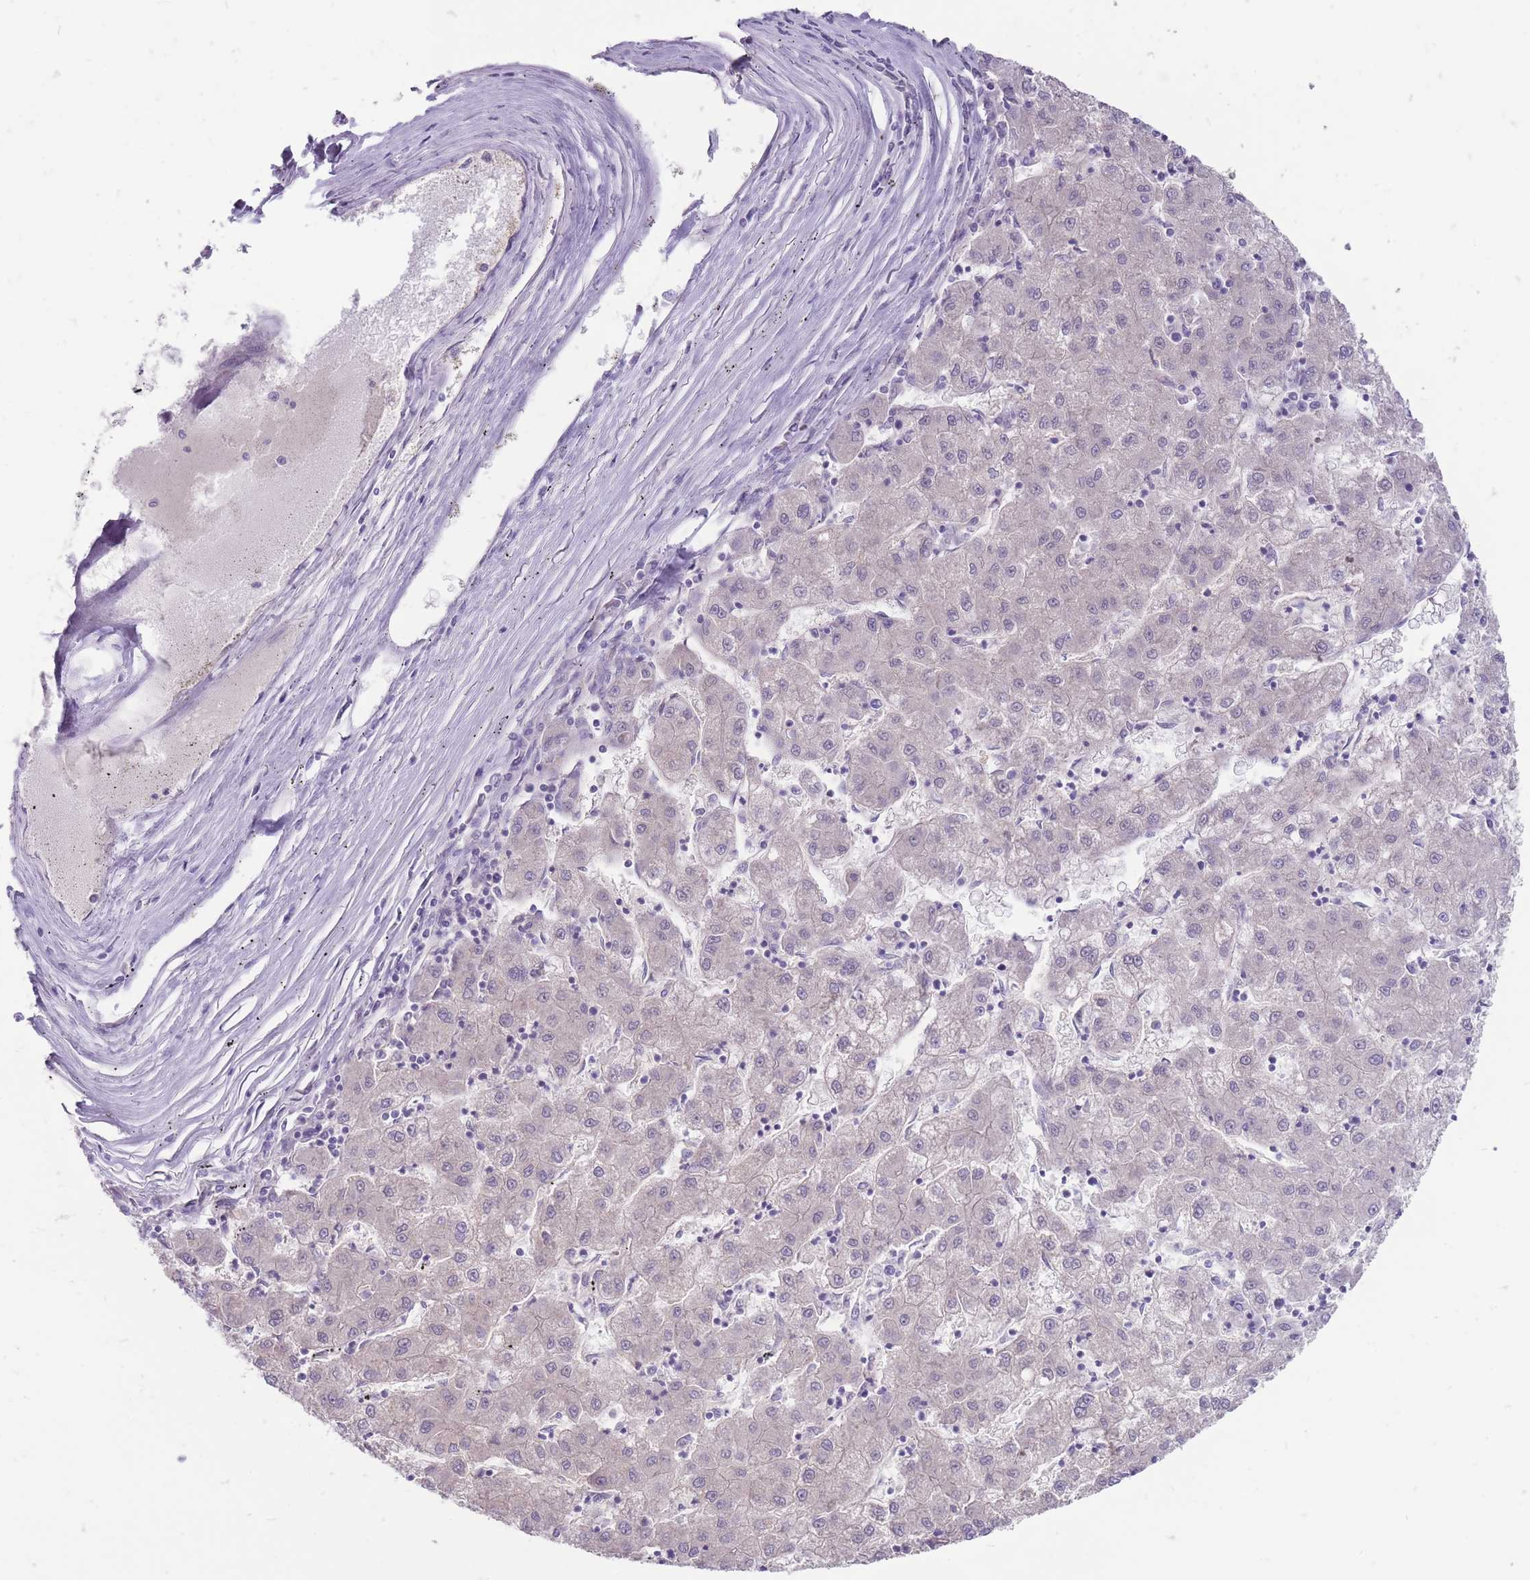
{"staining": {"intensity": "negative", "quantity": "none", "location": "none"}, "tissue": "liver cancer", "cell_type": "Tumor cells", "image_type": "cancer", "snomed": [{"axis": "morphology", "description": "Carcinoma, Hepatocellular, NOS"}, {"axis": "topography", "description": "Liver"}], "caption": "This is an immunohistochemistry histopathology image of liver hepatocellular carcinoma. There is no expression in tumor cells.", "gene": "ERICH4", "patient": {"sex": "male", "age": 72}}